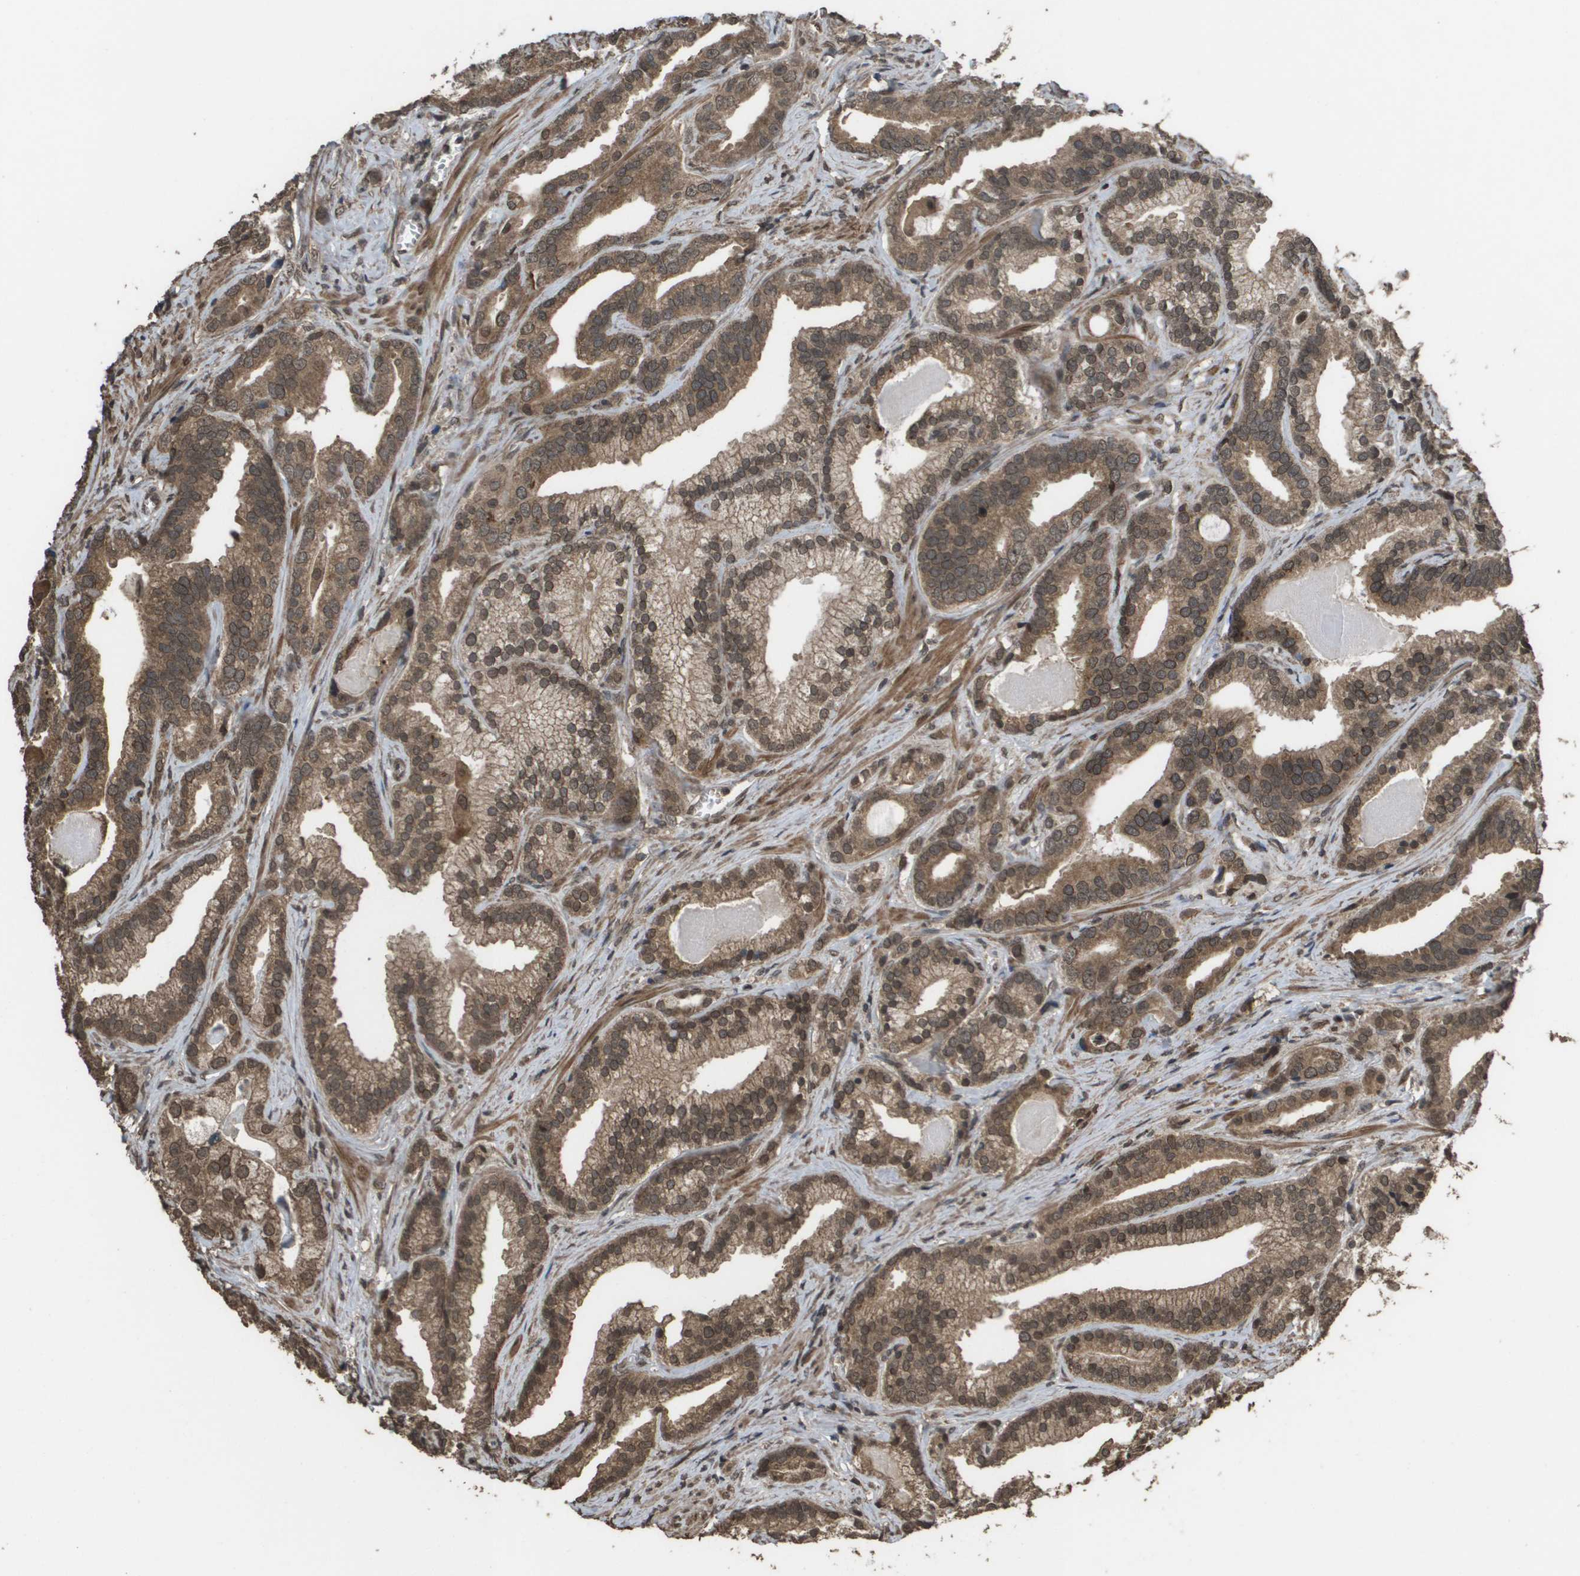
{"staining": {"intensity": "moderate", "quantity": ">75%", "location": "cytoplasmic/membranous"}, "tissue": "prostate cancer", "cell_type": "Tumor cells", "image_type": "cancer", "snomed": [{"axis": "morphology", "description": "Adenocarcinoma, Low grade"}, {"axis": "topography", "description": "Prostate"}], "caption": "This photomicrograph reveals immunohistochemistry (IHC) staining of prostate cancer, with medium moderate cytoplasmic/membranous staining in approximately >75% of tumor cells.", "gene": "AXIN2", "patient": {"sex": "male", "age": 59}}